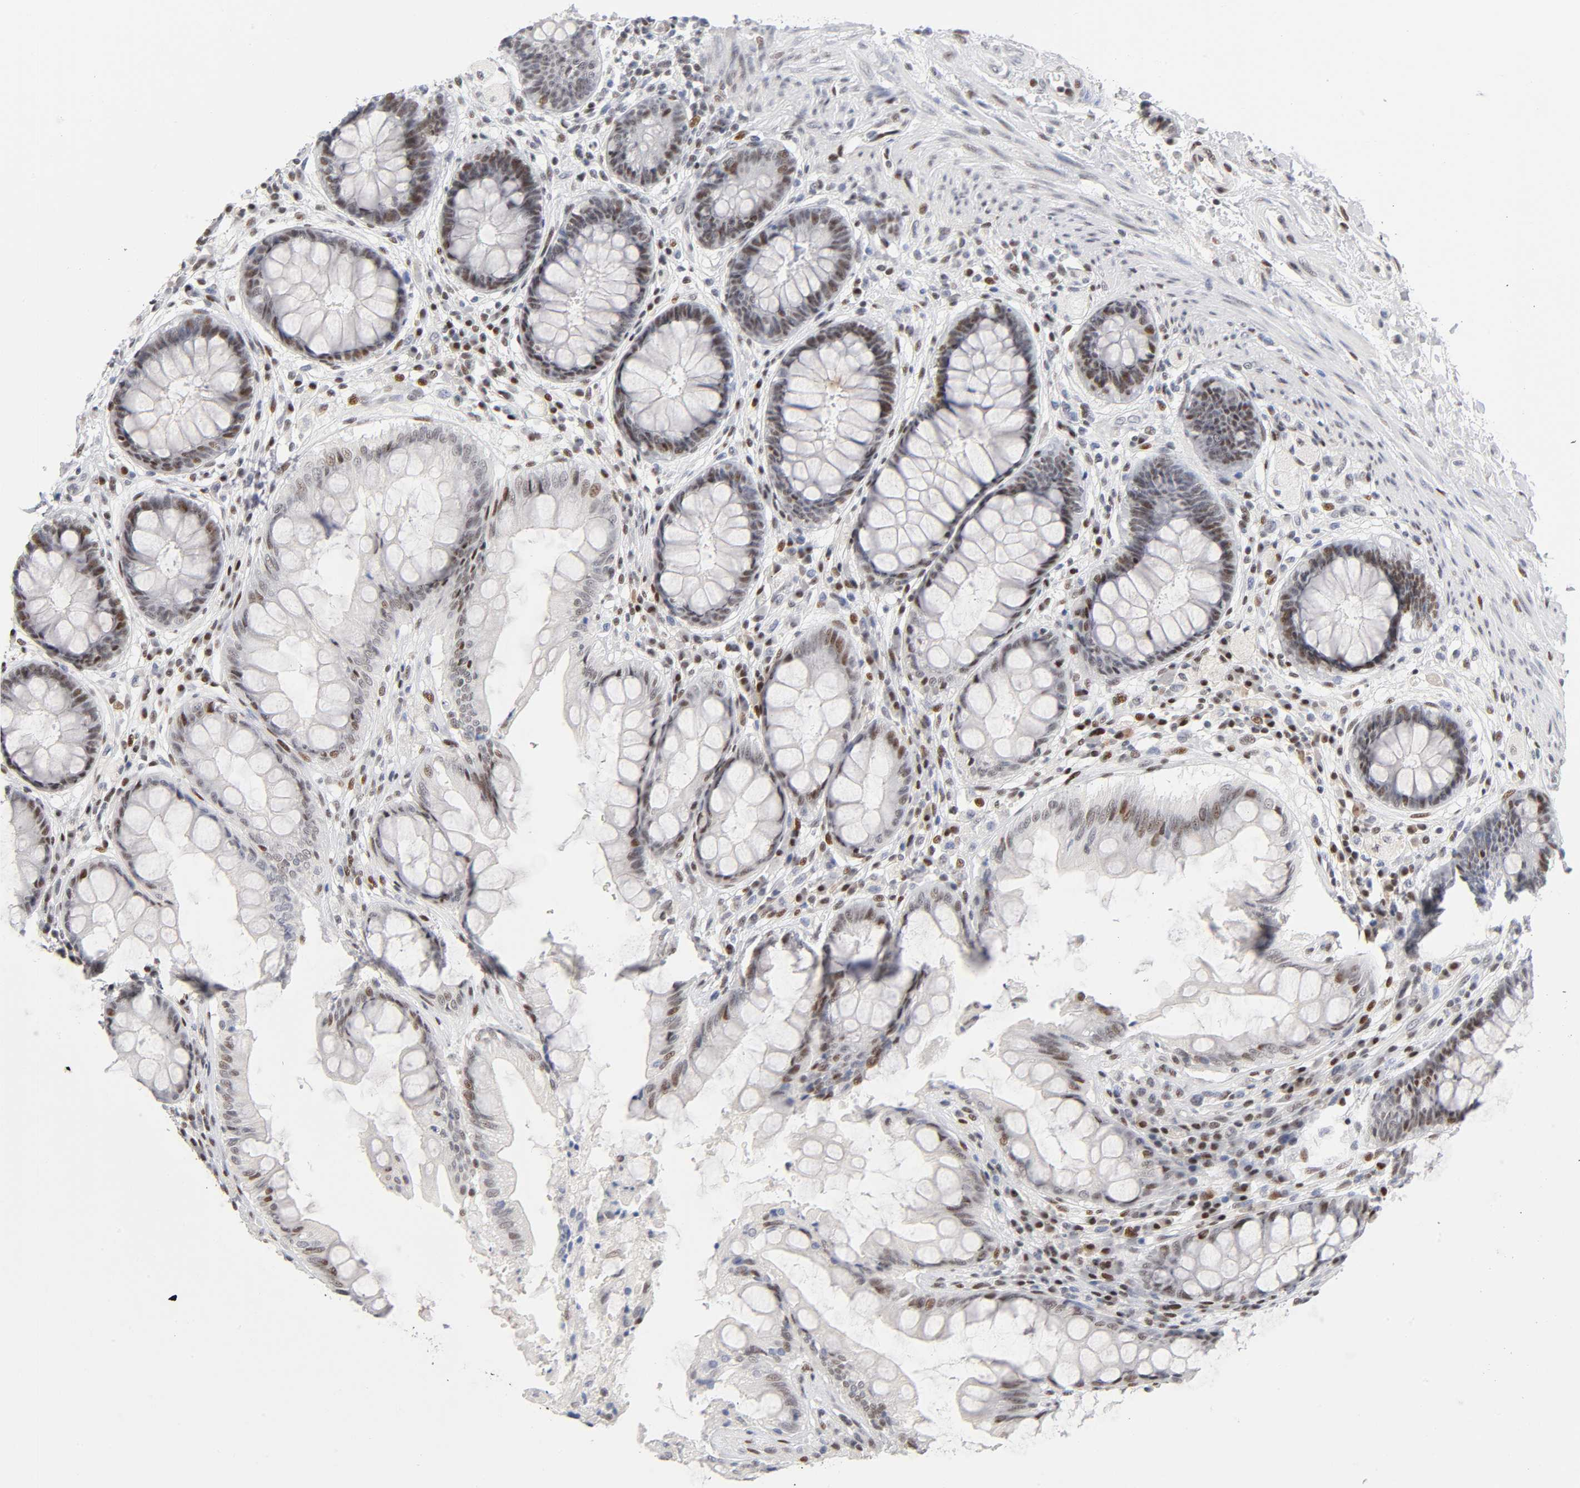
{"staining": {"intensity": "moderate", "quantity": ">75%", "location": "nuclear"}, "tissue": "rectum", "cell_type": "Glandular cells", "image_type": "normal", "snomed": [{"axis": "morphology", "description": "Normal tissue, NOS"}, {"axis": "topography", "description": "Rectum"}], "caption": "Unremarkable rectum reveals moderate nuclear expression in about >75% of glandular cells (DAB (3,3'-diaminobenzidine) = brown stain, brightfield microscopy at high magnification)..", "gene": "SP3", "patient": {"sex": "female", "age": 46}}